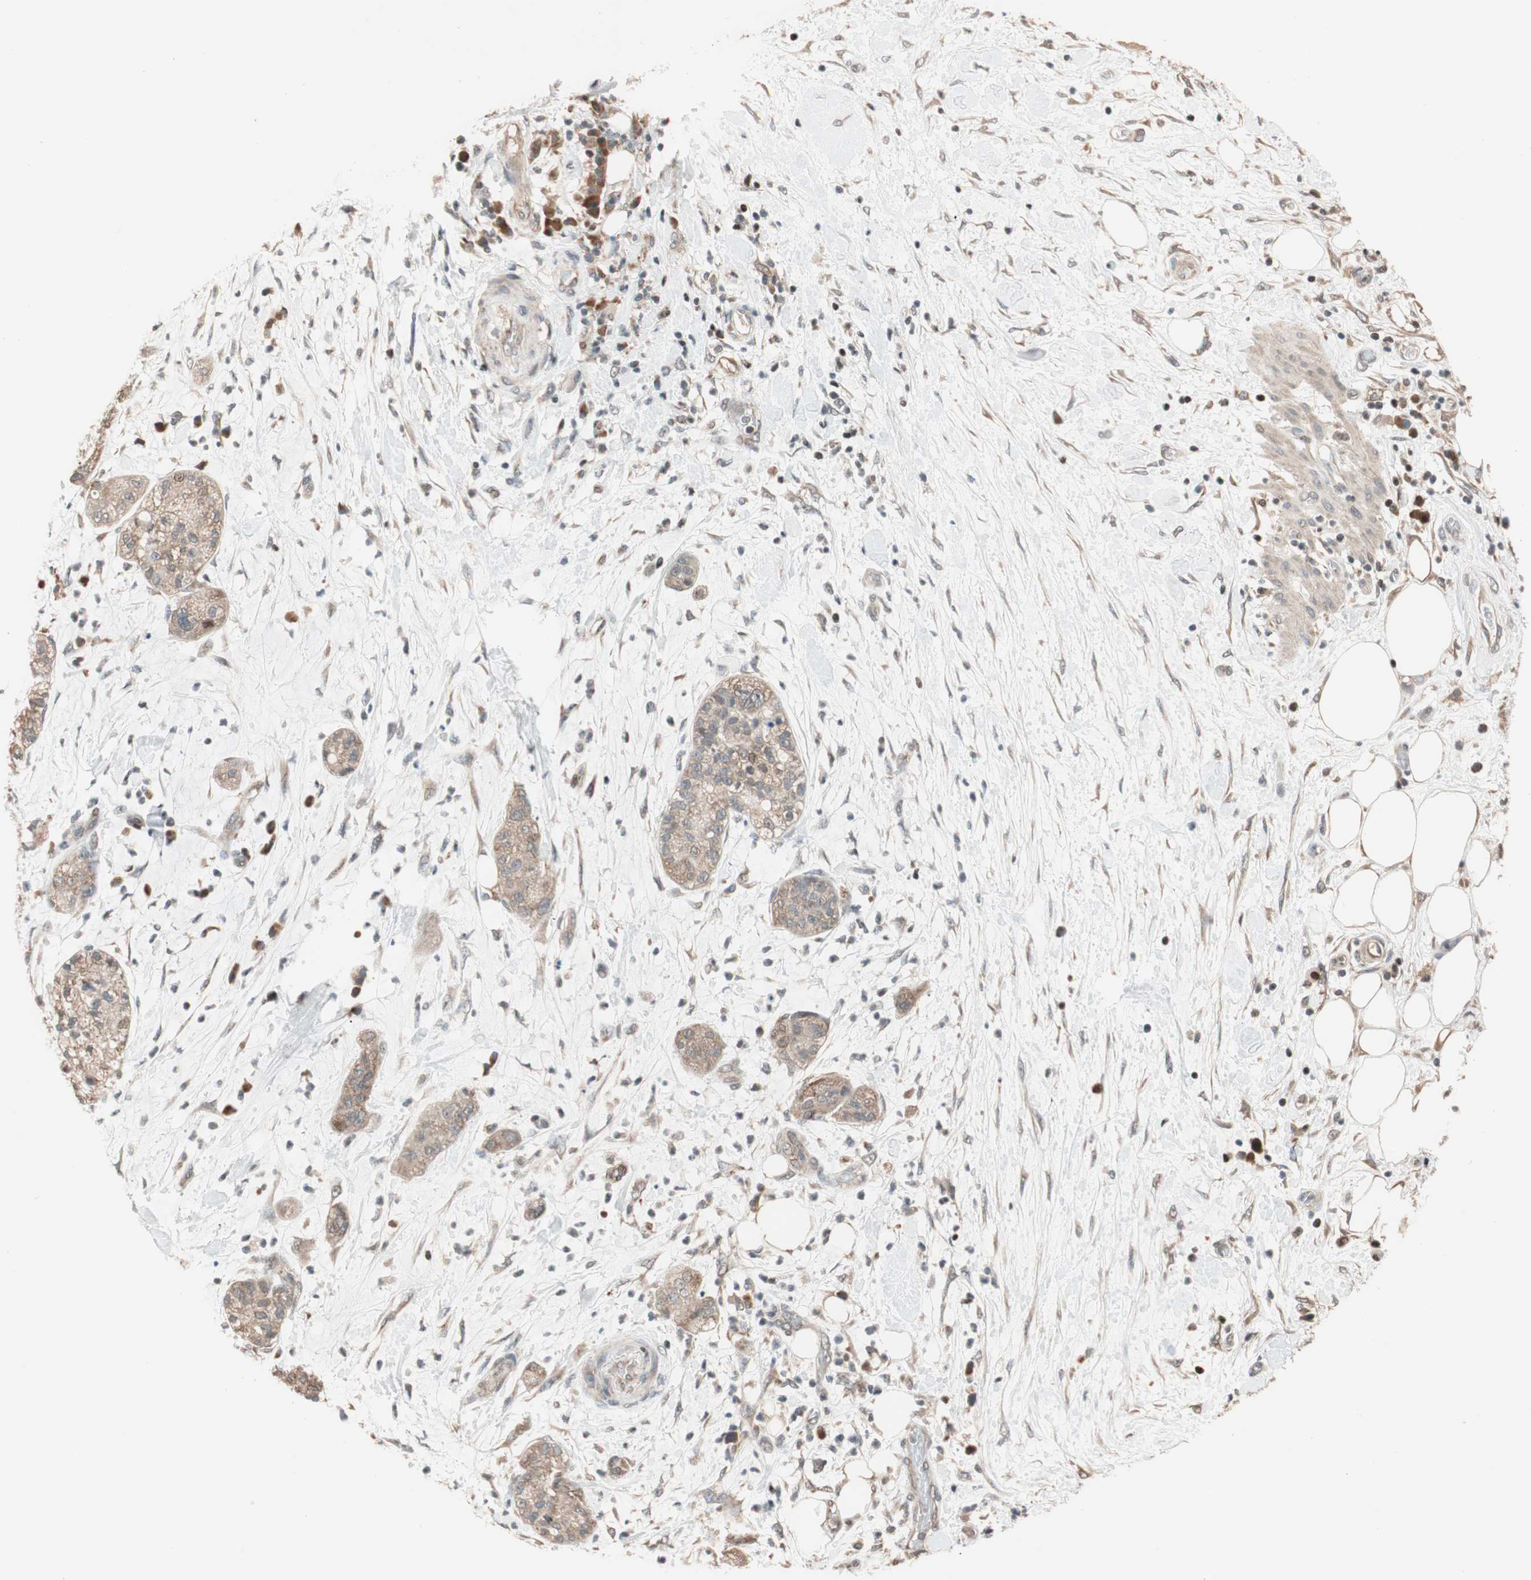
{"staining": {"intensity": "moderate", "quantity": ">75%", "location": "cytoplasmic/membranous"}, "tissue": "pancreatic cancer", "cell_type": "Tumor cells", "image_type": "cancer", "snomed": [{"axis": "morphology", "description": "Adenocarcinoma, NOS"}, {"axis": "topography", "description": "Pancreas"}], "caption": "The micrograph demonstrates a brown stain indicating the presence of a protein in the cytoplasmic/membranous of tumor cells in adenocarcinoma (pancreatic). (IHC, brightfield microscopy, high magnification).", "gene": "HECW1", "patient": {"sex": "female", "age": 78}}